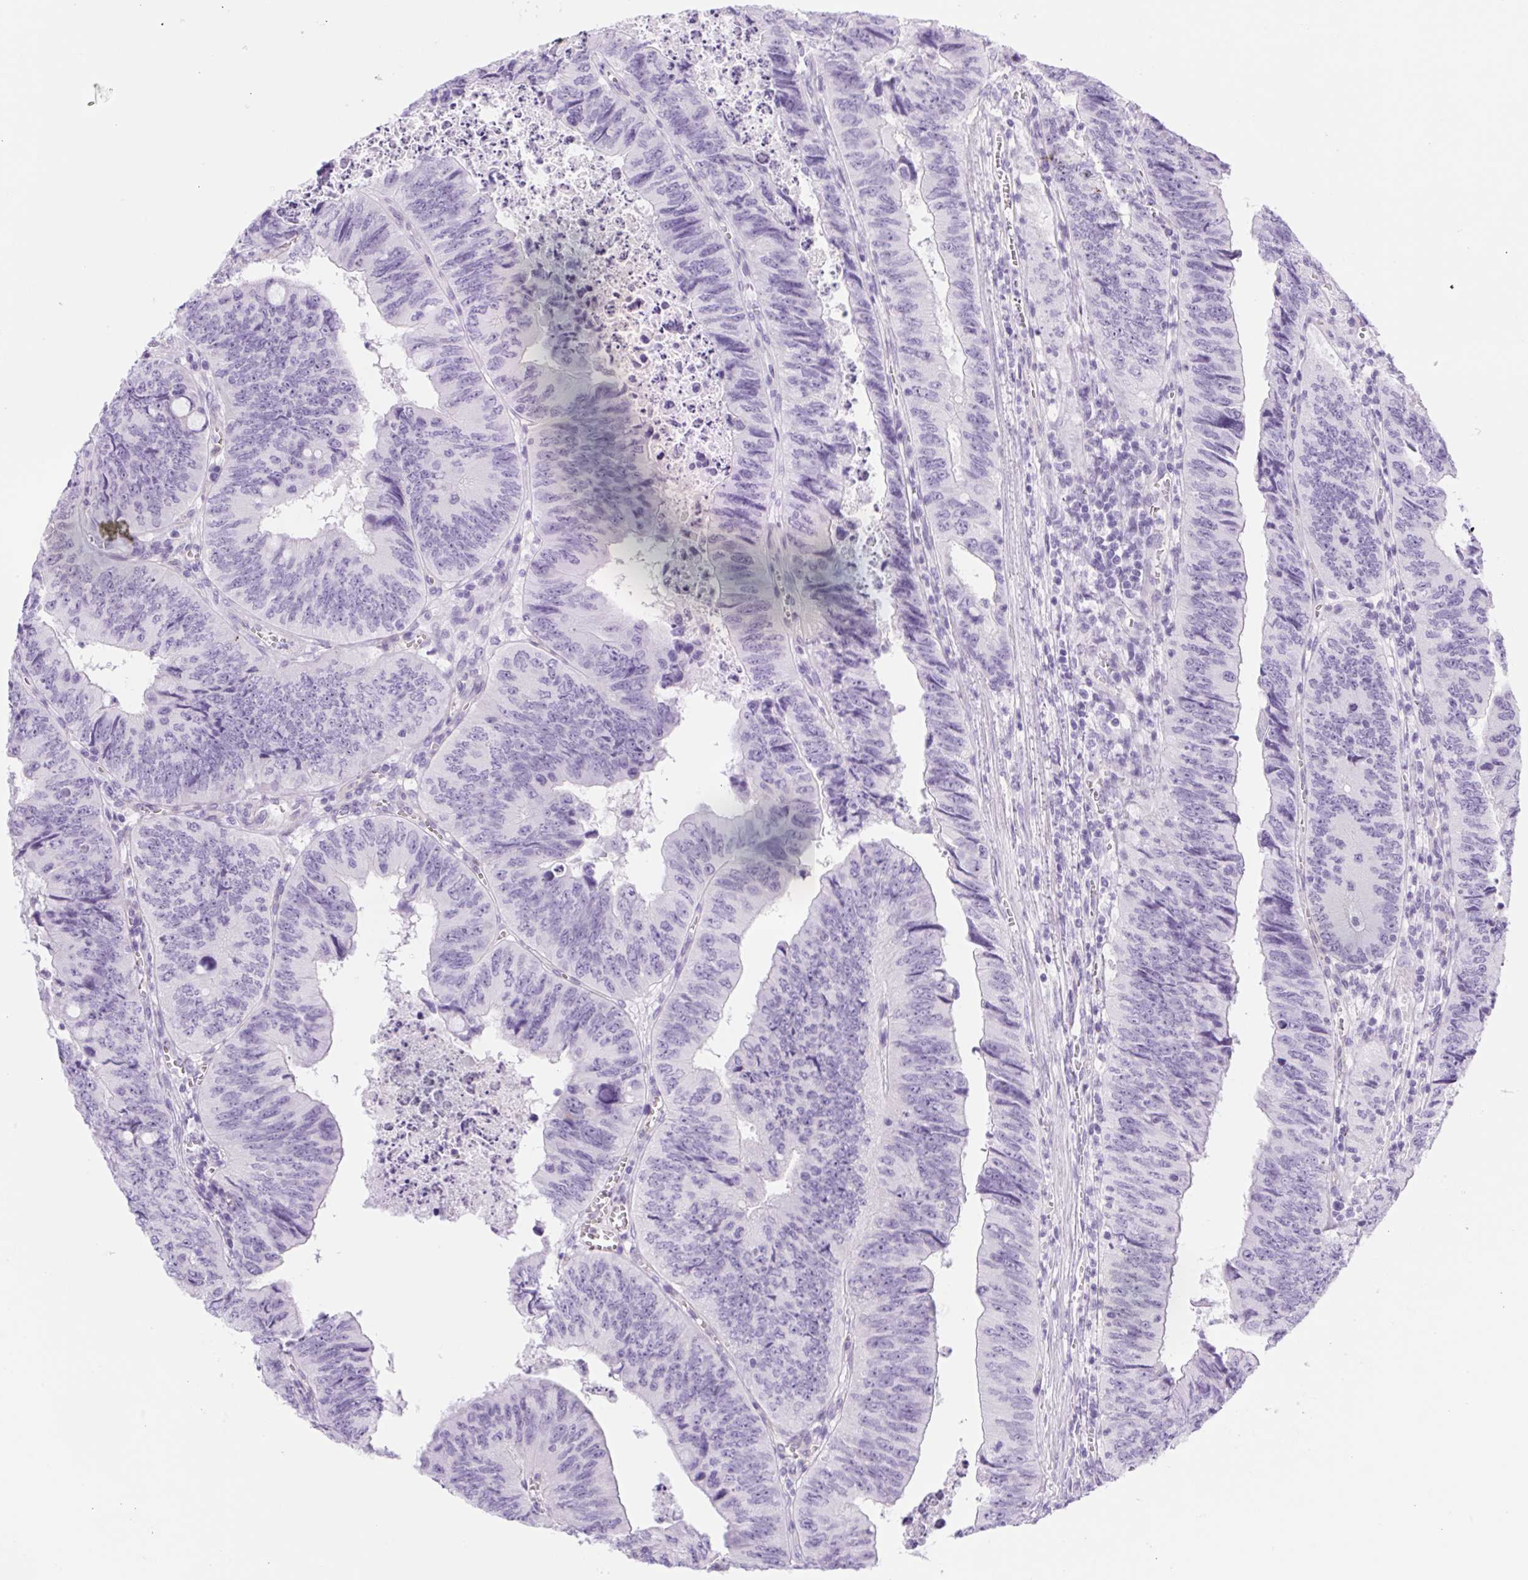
{"staining": {"intensity": "negative", "quantity": "none", "location": "none"}, "tissue": "colorectal cancer", "cell_type": "Tumor cells", "image_type": "cancer", "snomed": [{"axis": "morphology", "description": "Adenocarcinoma, NOS"}, {"axis": "topography", "description": "Colon"}], "caption": "Immunohistochemistry (IHC) micrograph of human colorectal cancer (adenocarcinoma) stained for a protein (brown), which reveals no expression in tumor cells.", "gene": "SPACA5B", "patient": {"sex": "female", "age": 84}}